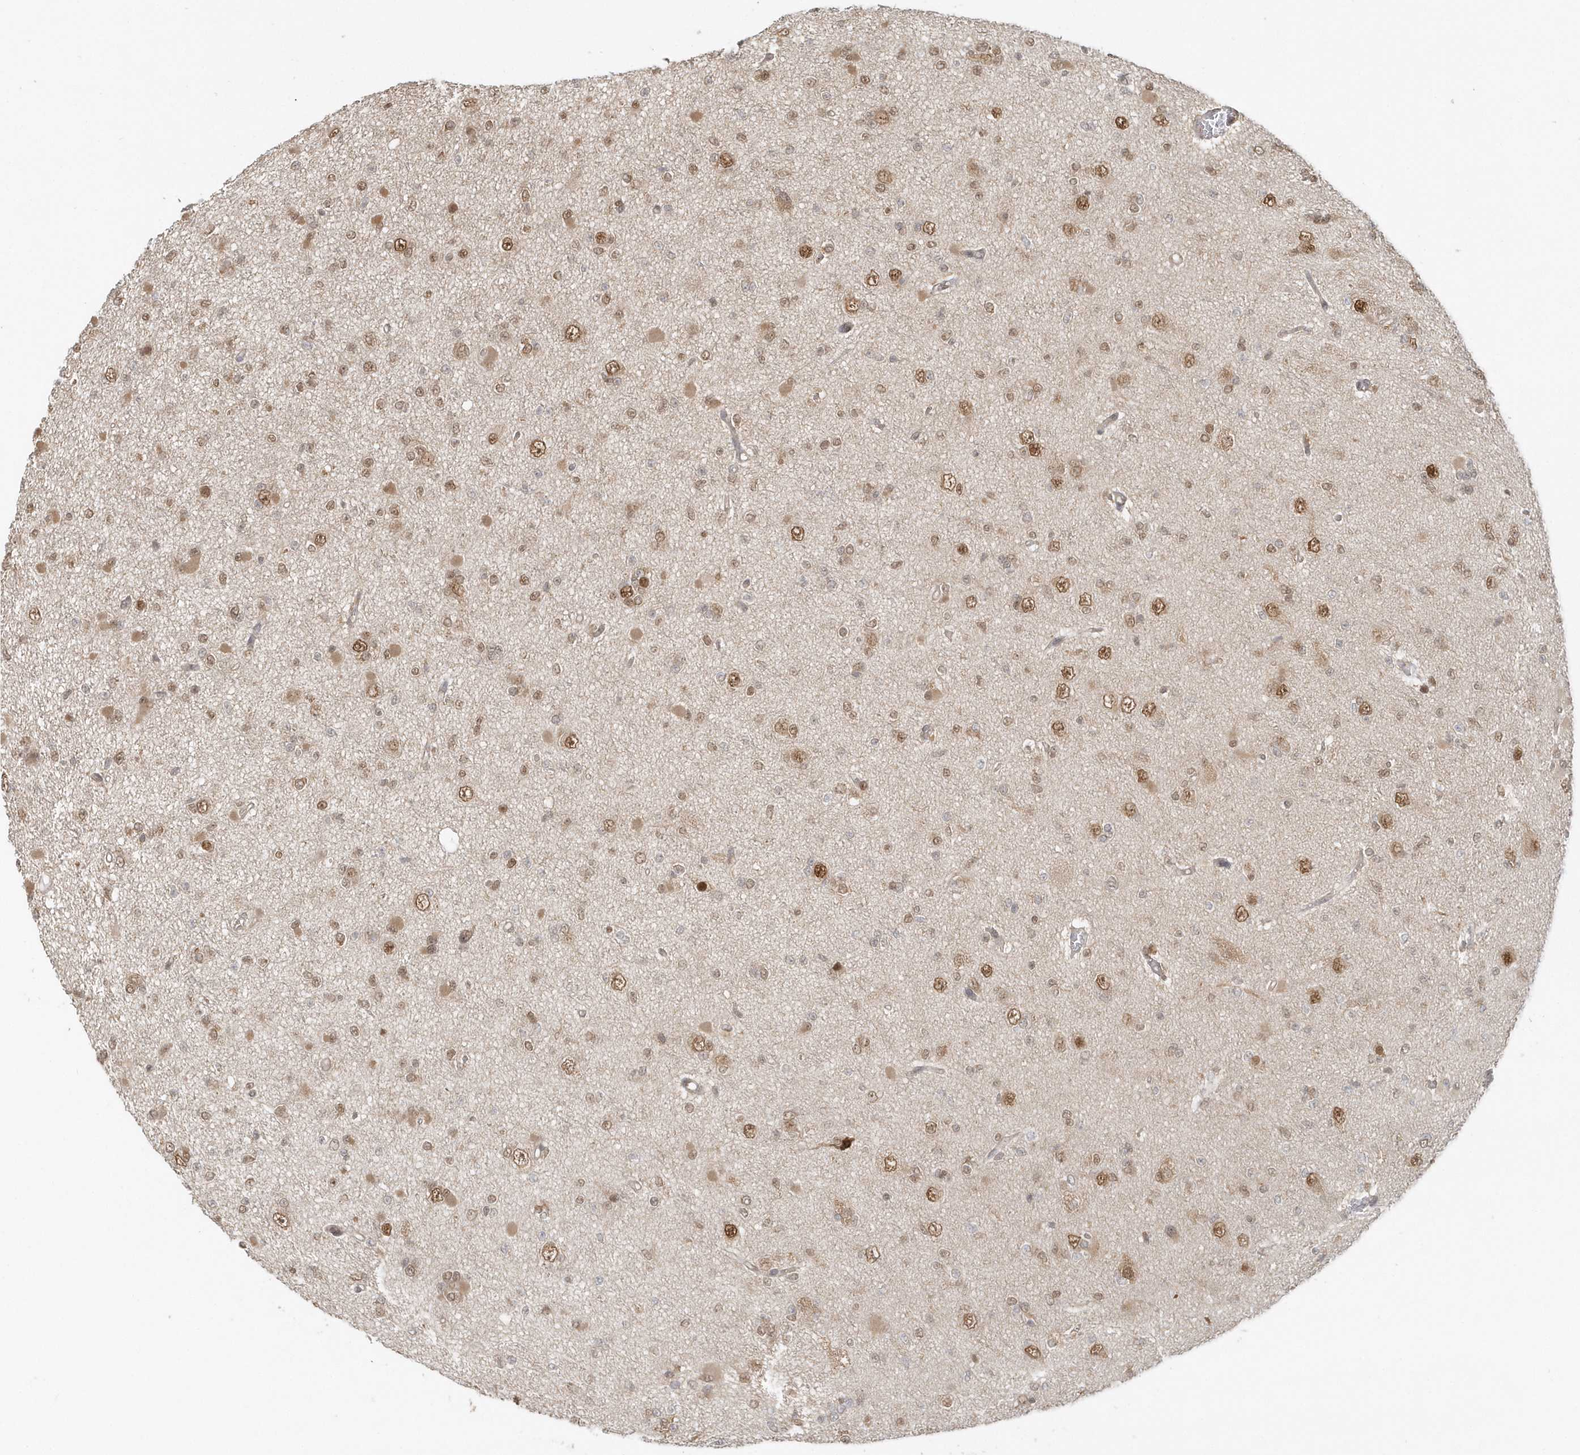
{"staining": {"intensity": "moderate", "quantity": ">75%", "location": "nuclear"}, "tissue": "glioma", "cell_type": "Tumor cells", "image_type": "cancer", "snomed": [{"axis": "morphology", "description": "Glioma, malignant, Low grade"}, {"axis": "topography", "description": "Brain"}], "caption": "Protein expression analysis of human malignant glioma (low-grade) reveals moderate nuclear expression in approximately >75% of tumor cells.", "gene": "PSMD6", "patient": {"sex": "female", "age": 22}}